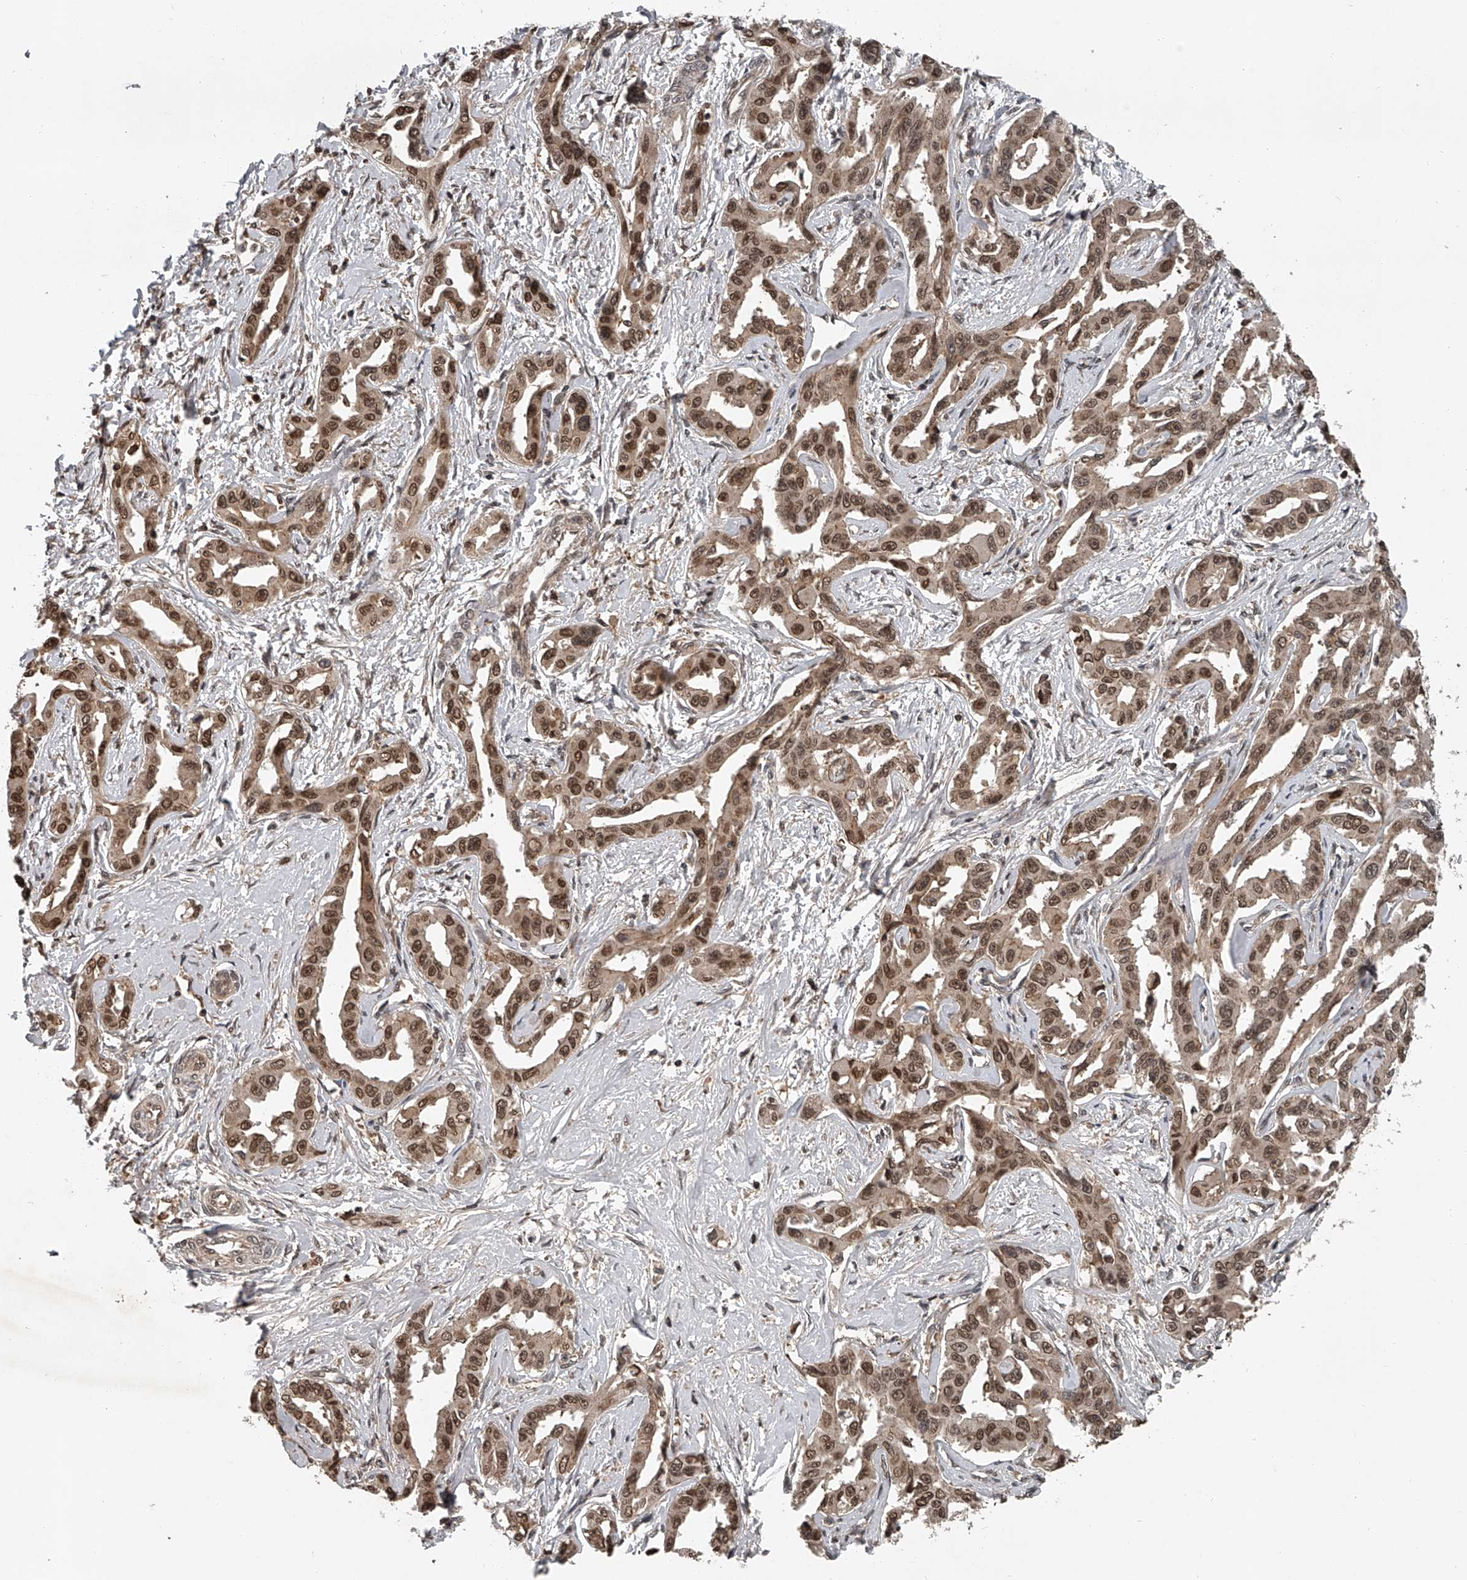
{"staining": {"intensity": "moderate", "quantity": ">75%", "location": "cytoplasmic/membranous,nuclear"}, "tissue": "liver cancer", "cell_type": "Tumor cells", "image_type": "cancer", "snomed": [{"axis": "morphology", "description": "Cholangiocarcinoma"}, {"axis": "topography", "description": "Liver"}], "caption": "The image displays a brown stain indicating the presence of a protein in the cytoplasmic/membranous and nuclear of tumor cells in liver cholangiocarcinoma.", "gene": "PLEKHG1", "patient": {"sex": "male", "age": 59}}